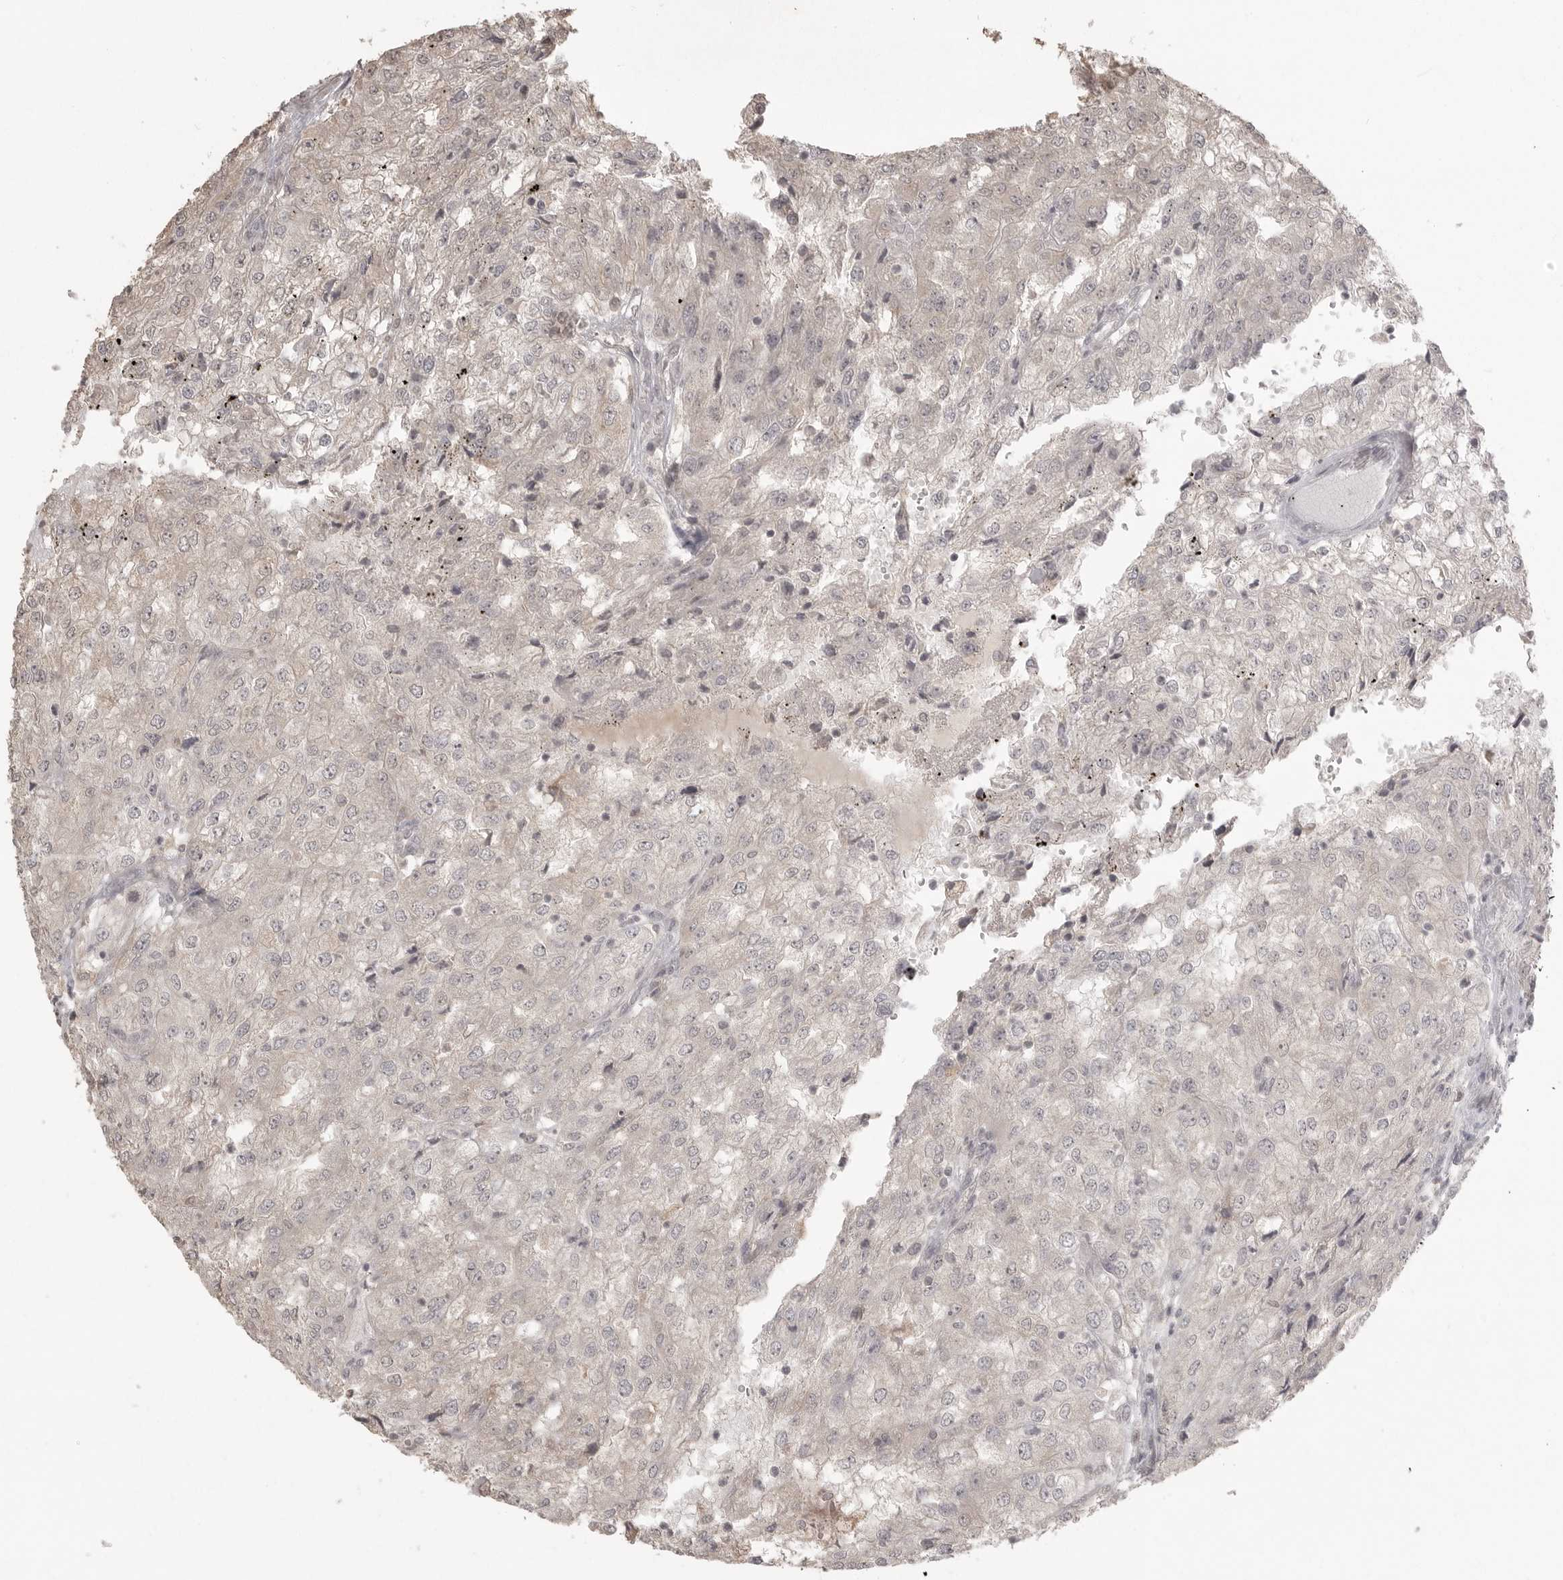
{"staining": {"intensity": "negative", "quantity": "none", "location": "none"}, "tissue": "renal cancer", "cell_type": "Tumor cells", "image_type": "cancer", "snomed": [{"axis": "morphology", "description": "Adenocarcinoma, NOS"}, {"axis": "topography", "description": "Kidney"}], "caption": "Renal adenocarcinoma stained for a protein using immunohistochemistry (IHC) demonstrates no positivity tumor cells.", "gene": "SMG8", "patient": {"sex": "female", "age": 54}}